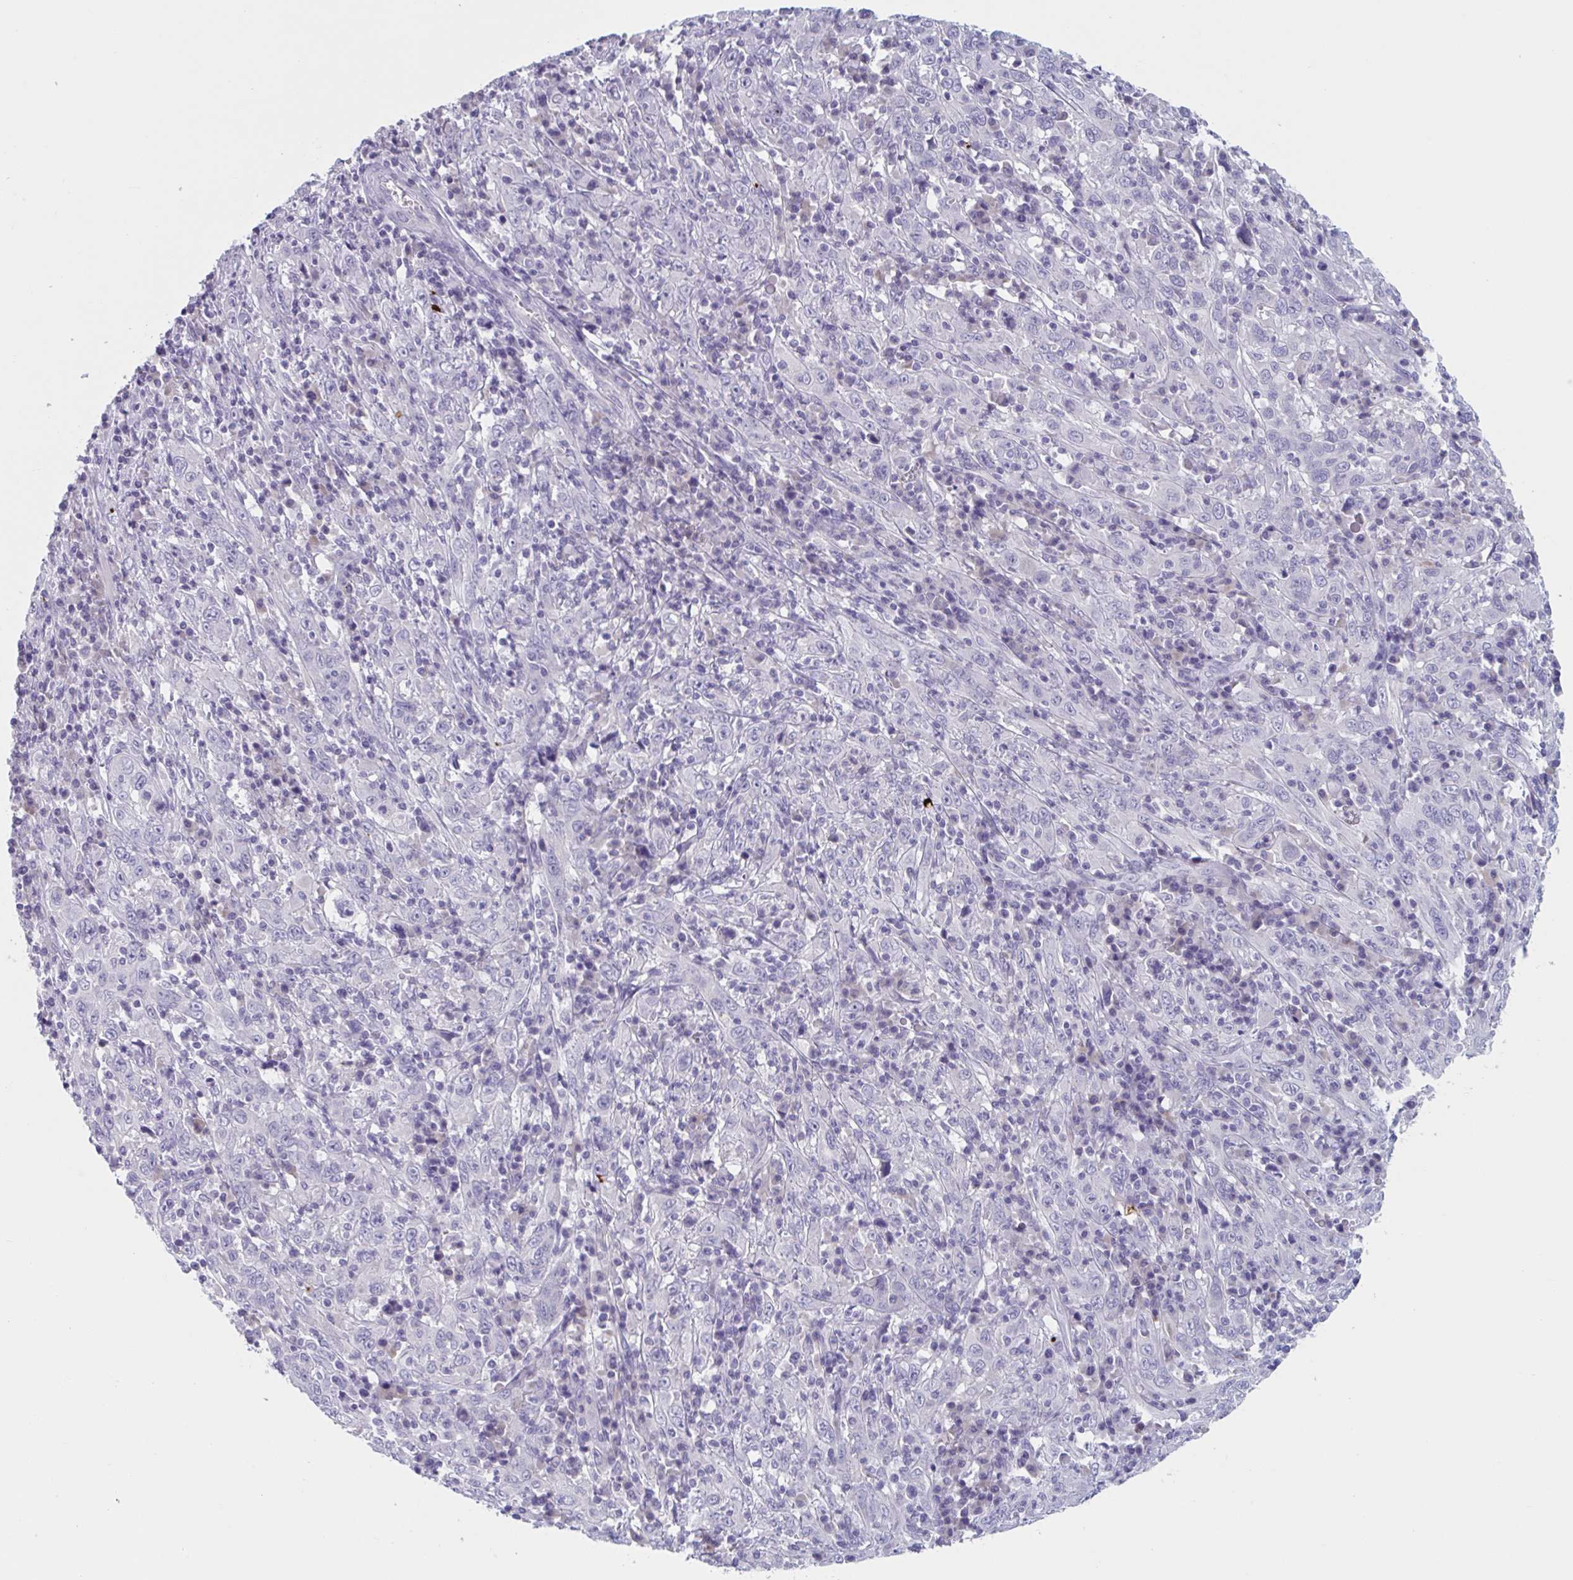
{"staining": {"intensity": "negative", "quantity": "none", "location": "none"}, "tissue": "cervical cancer", "cell_type": "Tumor cells", "image_type": "cancer", "snomed": [{"axis": "morphology", "description": "Squamous cell carcinoma, NOS"}, {"axis": "topography", "description": "Cervix"}], "caption": "High power microscopy micrograph of an immunohistochemistry photomicrograph of cervical cancer, revealing no significant staining in tumor cells.", "gene": "HSD11B2", "patient": {"sex": "female", "age": 46}}